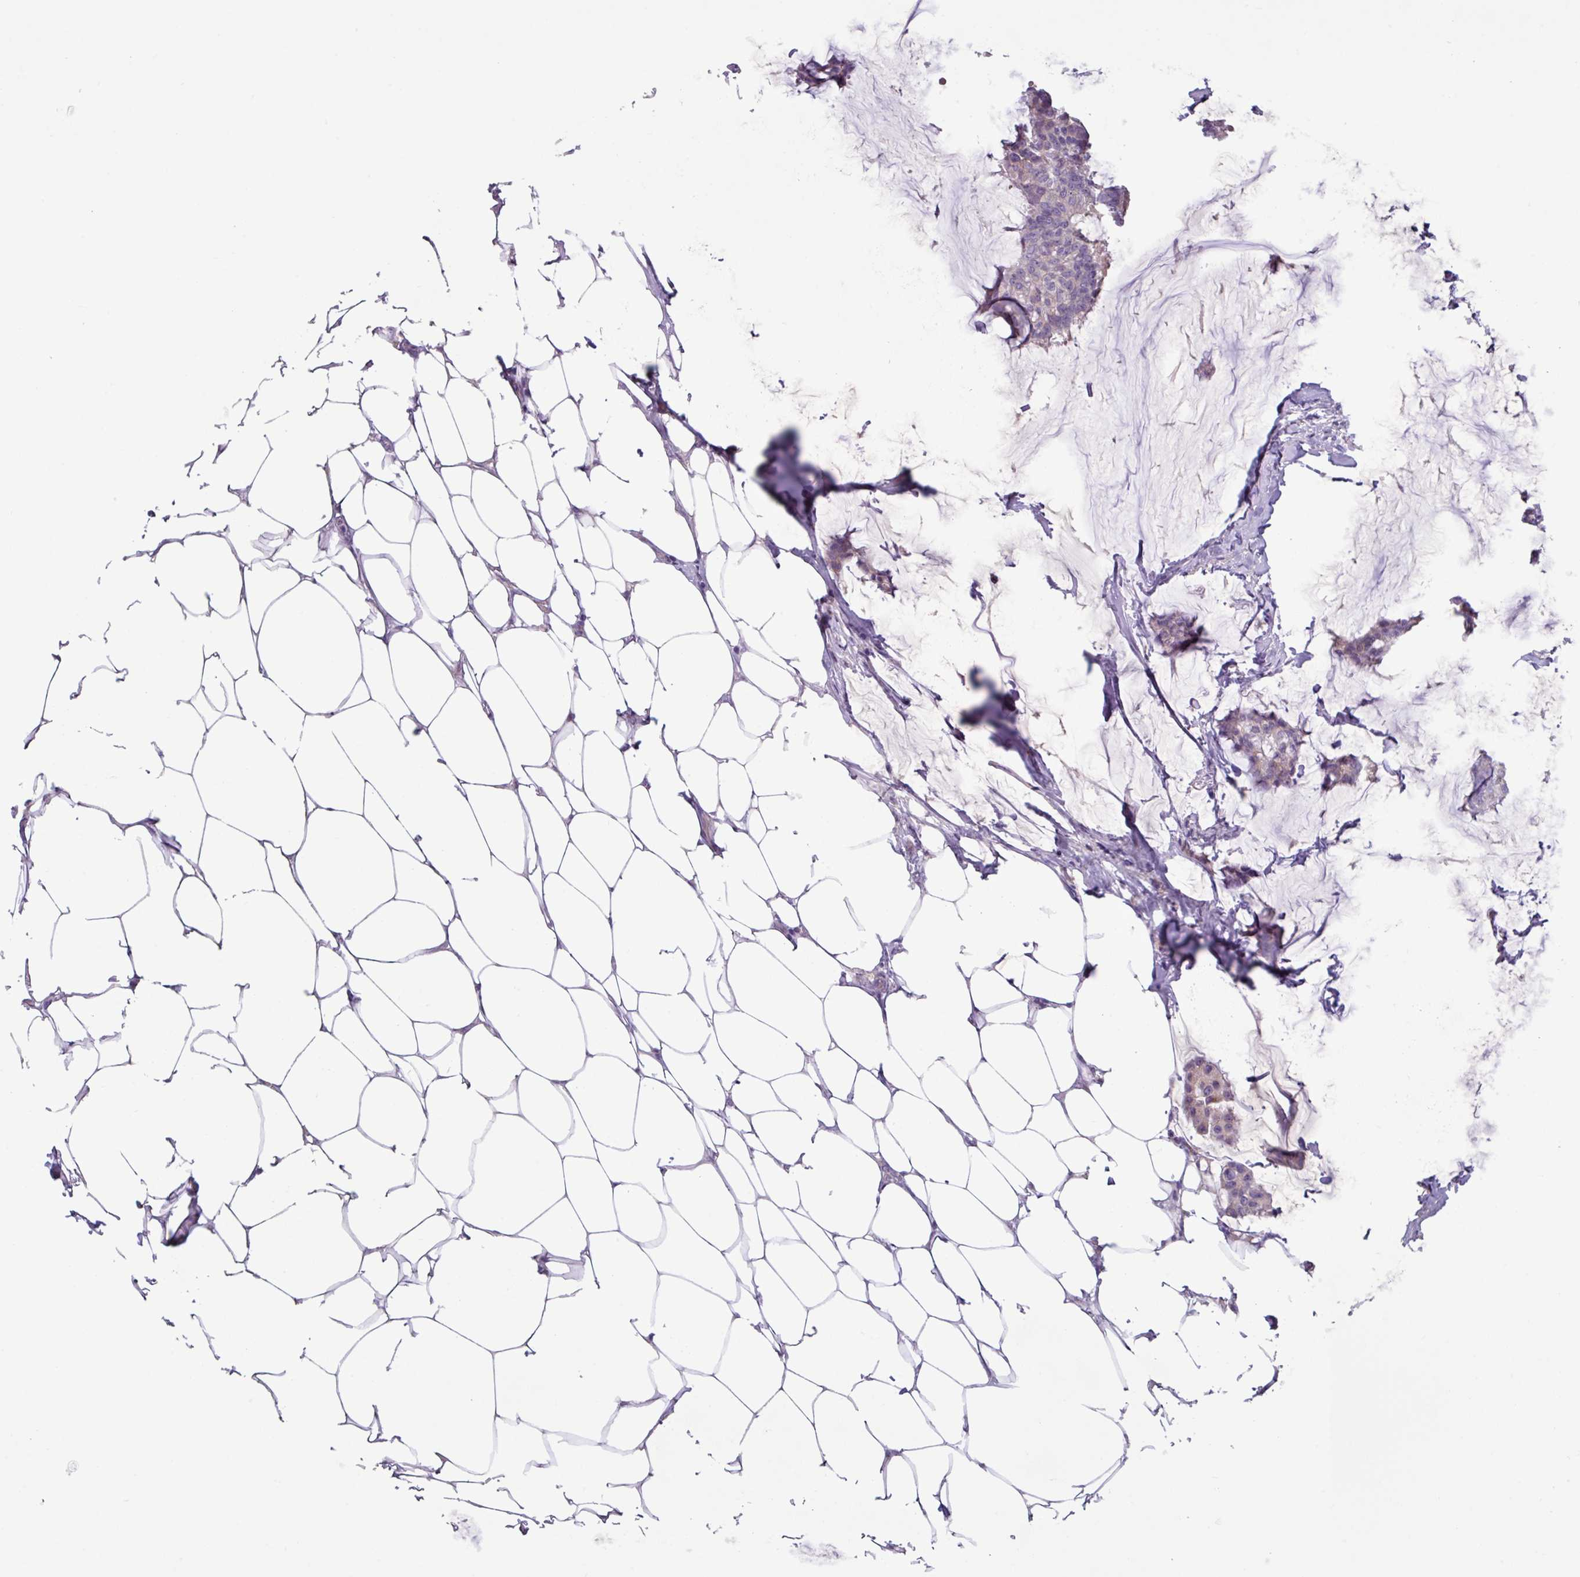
{"staining": {"intensity": "negative", "quantity": "none", "location": "none"}, "tissue": "breast cancer", "cell_type": "Tumor cells", "image_type": "cancer", "snomed": [{"axis": "morphology", "description": "Duct carcinoma"}, {"axis": "topography", "description": "Breast"}], "caption": "Breast cancer (invasive ductal carcinoma) stained for a protein using immunohistochemistry (IHC) displays no positivity tumor cells.", "gene": "STIMATE", "patient": {"sex": "female", "age": 93}}